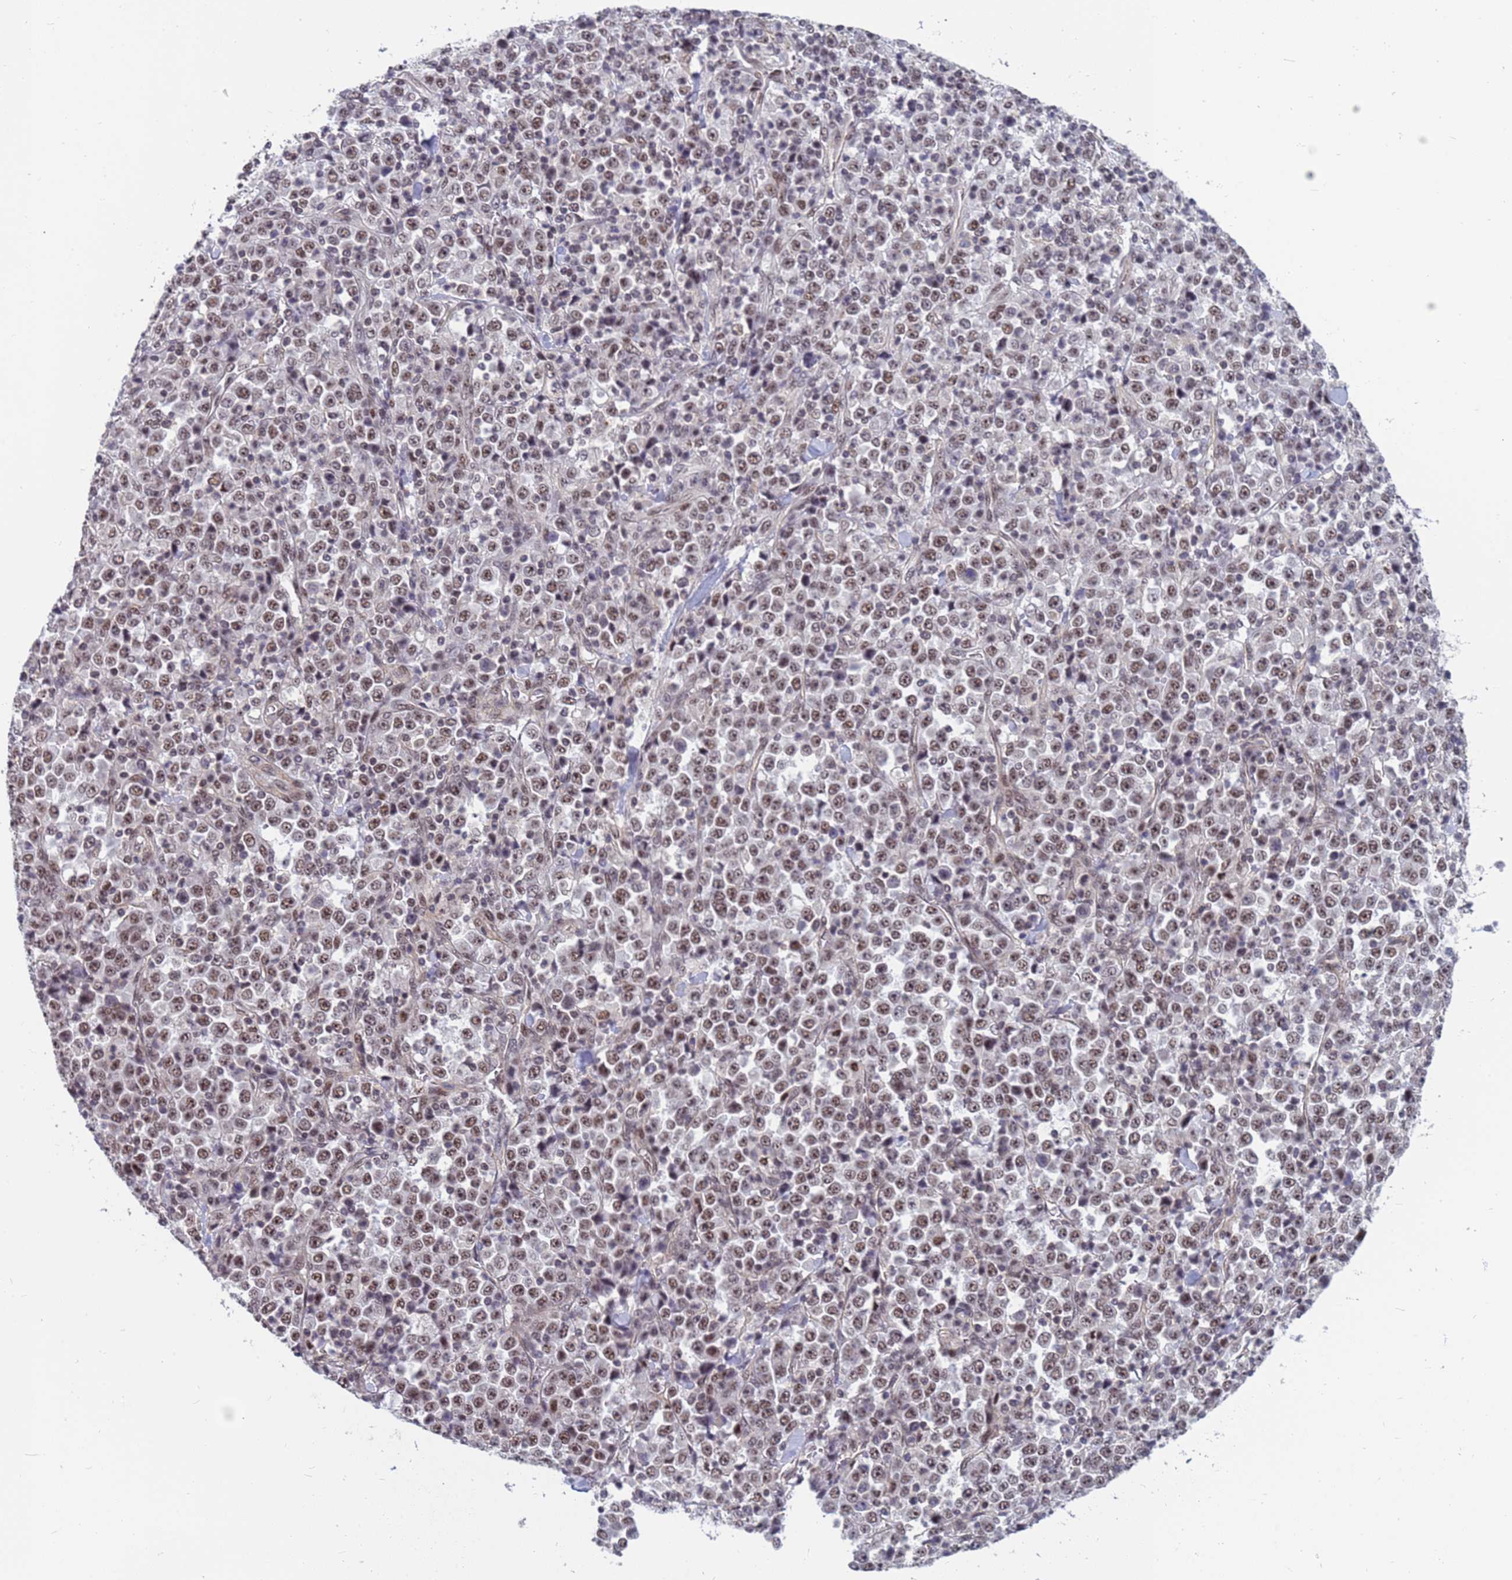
{"staining": {"intensity": "moderate", "quantity": ">75%", "location": "nuclear"}, "tissue": "stomach cancer", "cell_type": "Tumor cells", "image_type": "cancer", "snomed": [{"axis": "morphology", "description": "Normal tissue, NOS"}, {"axis": "morphology", "description": "Adenocarcinoma, NOS"}, {"axis": "topography", "description": "Stomach, upper"}, {"axis": "topography", "description": "Stomach"}], "caption": "Human adenocarcinoma (stomach) stained for a protein (brown) reveals moderate nuclear positive positivity in approximately >75% of tumor cells.", "gene": "NSL1", "patient": {"sex": "male", "age": 59}}